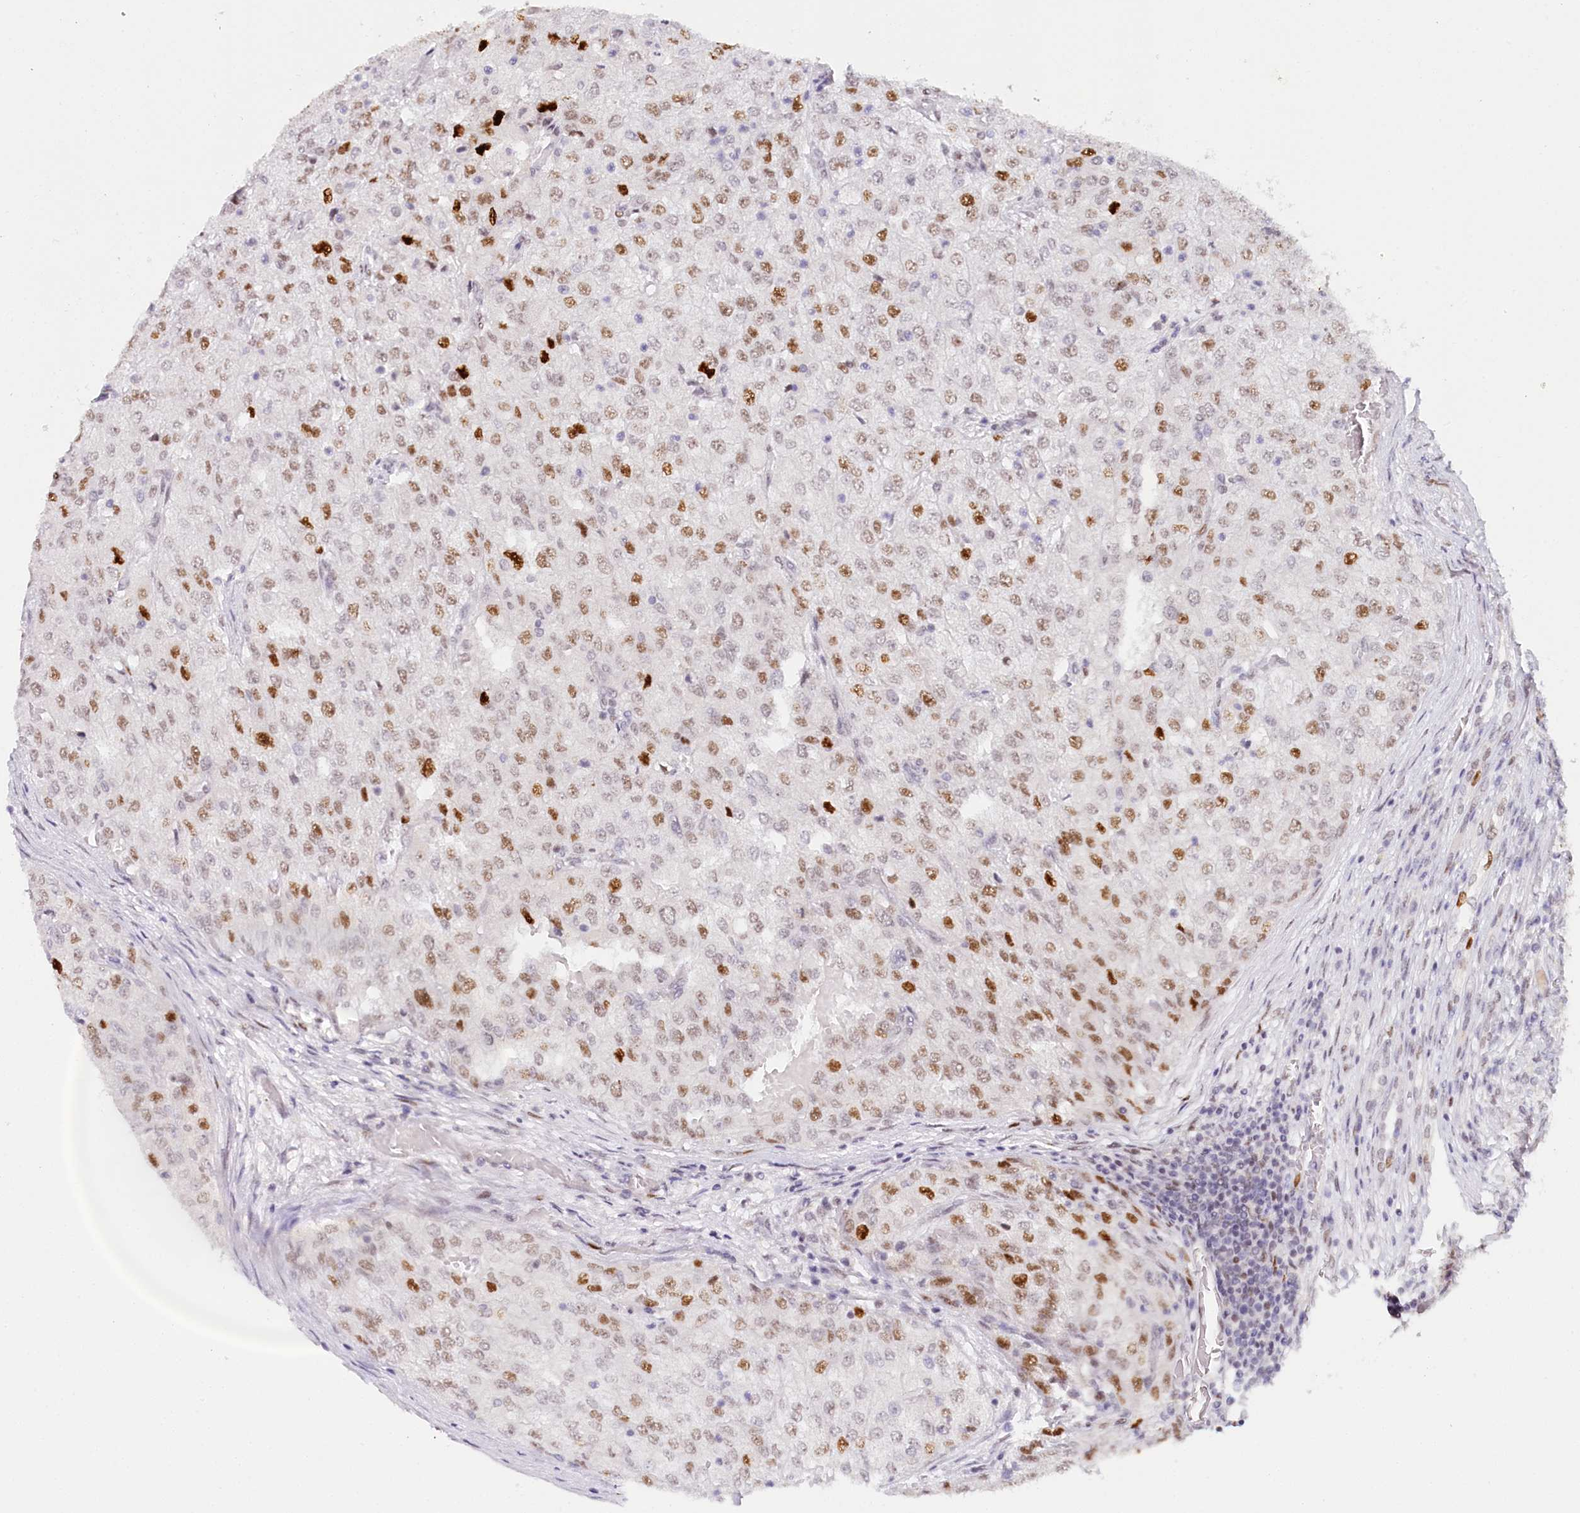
{"staining": {"intensity": "moderate", "quantity": "25%-75%", "location": "nuclear"}, "tissue": "renal cancer", "cell_type": "Tumor cells", "image_type": "cancer", "snomed": [{"axis": "morphology", "description": "Adenocarcinoma, NOS"}, {"axis": "topography", "description": "Kidney"}], "caption": "Immunohistochemistry (IHC) of renal cancer demonstrates medium levels of moderate nuclear positivity in about 25%-75% of tumor cells.", "gene": "TP53", "patient": {"sex": "female", "age": 54}}